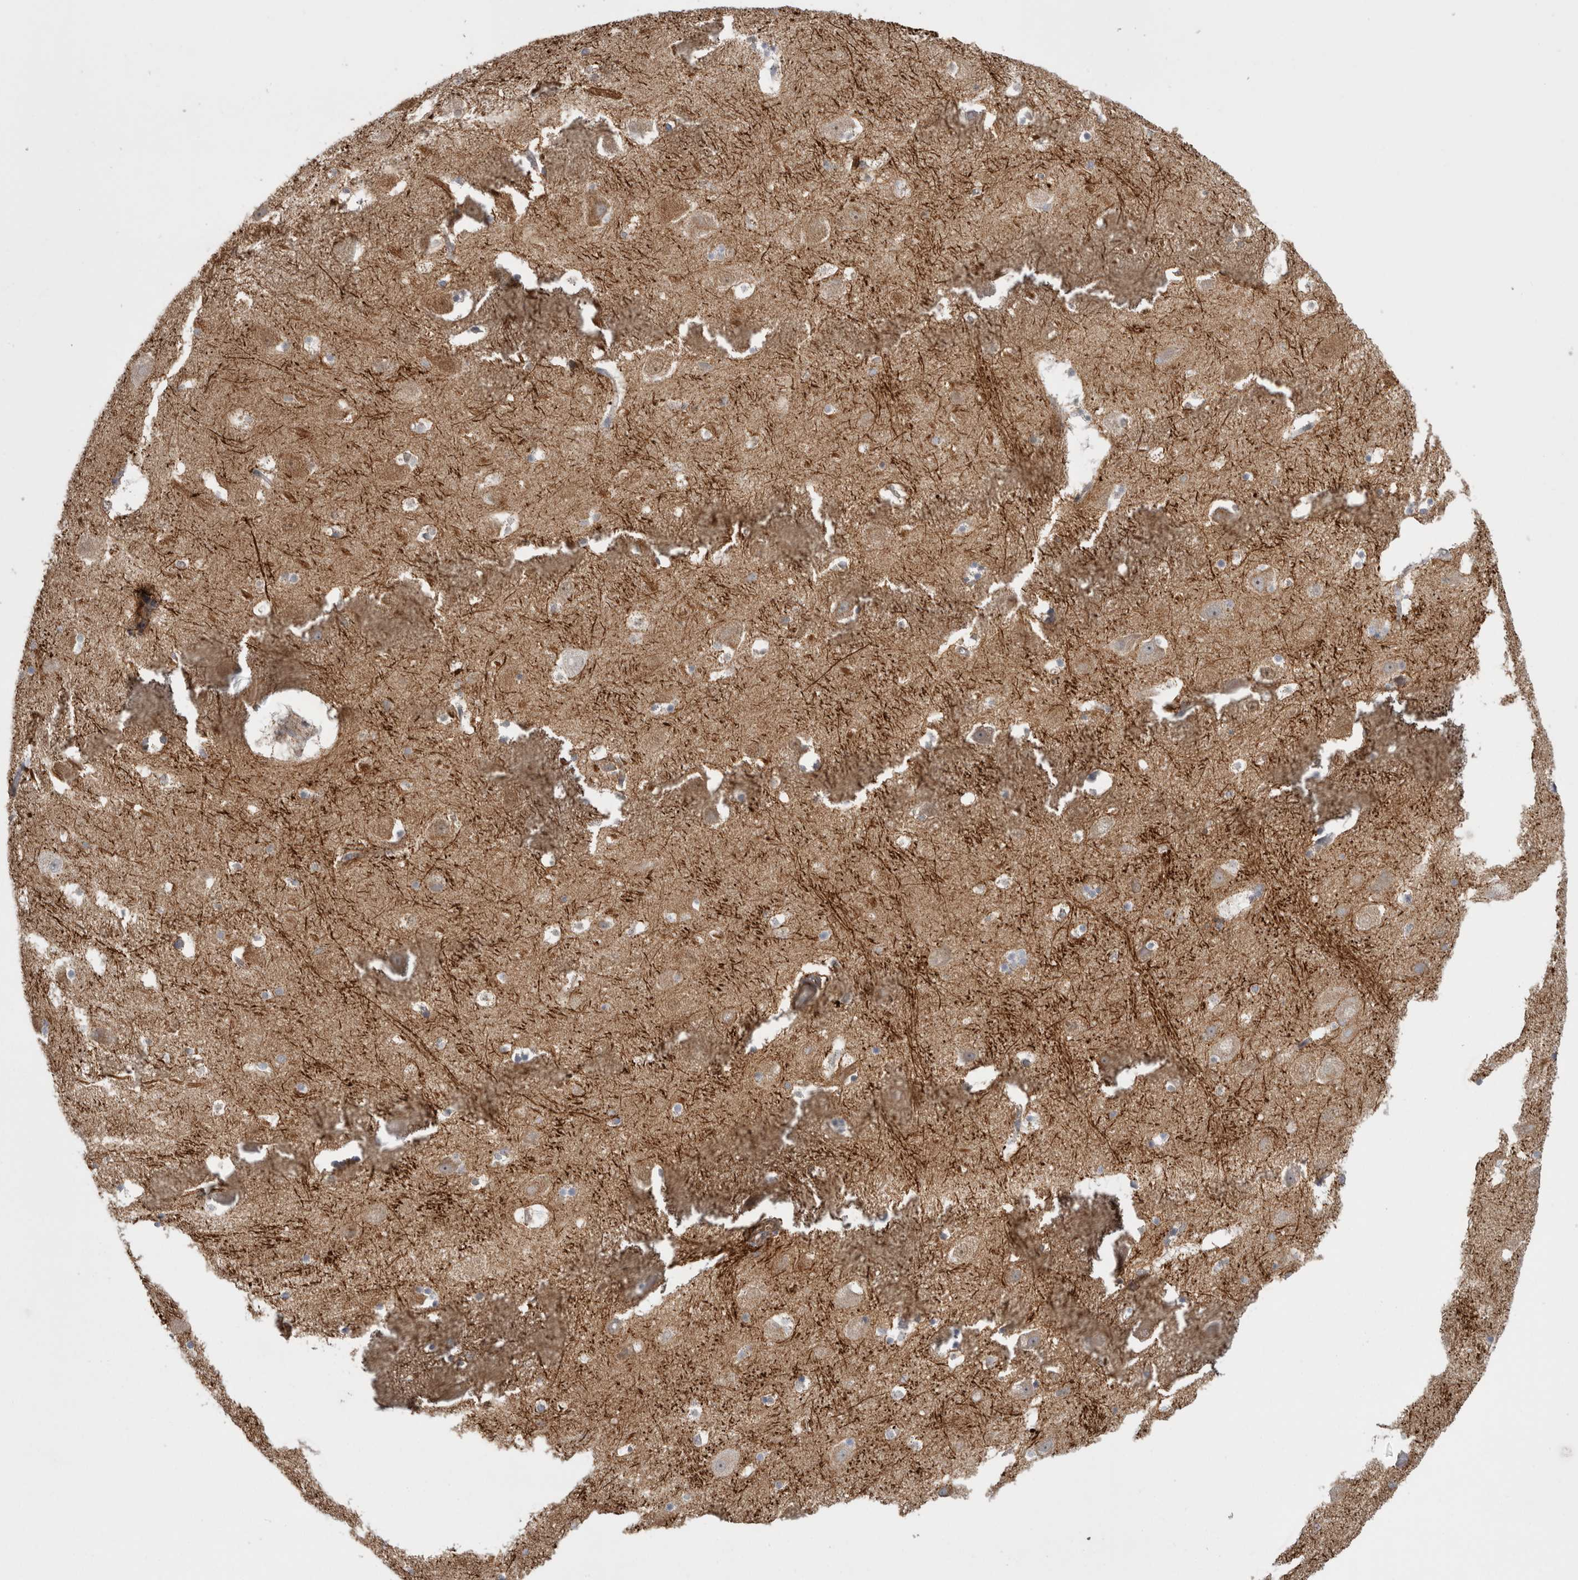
{"staining": {"intensity": "negative", "quantity": "none", "location": "none"}, "tissue": "hippocampus", "cell_type": "Glial cells", "image_type": "normal", "snomed": [{"axis": "morphology", "description": "Normal tissue, NOS"}, {"axis": "topography", "description": "Hippocampus"}], "caption": "Micrograph shows no significant protein expression in glial cells of unremarkable hippocampus.", "gene": "DARS2", "patient": {"sex": "male", "age": 45}}